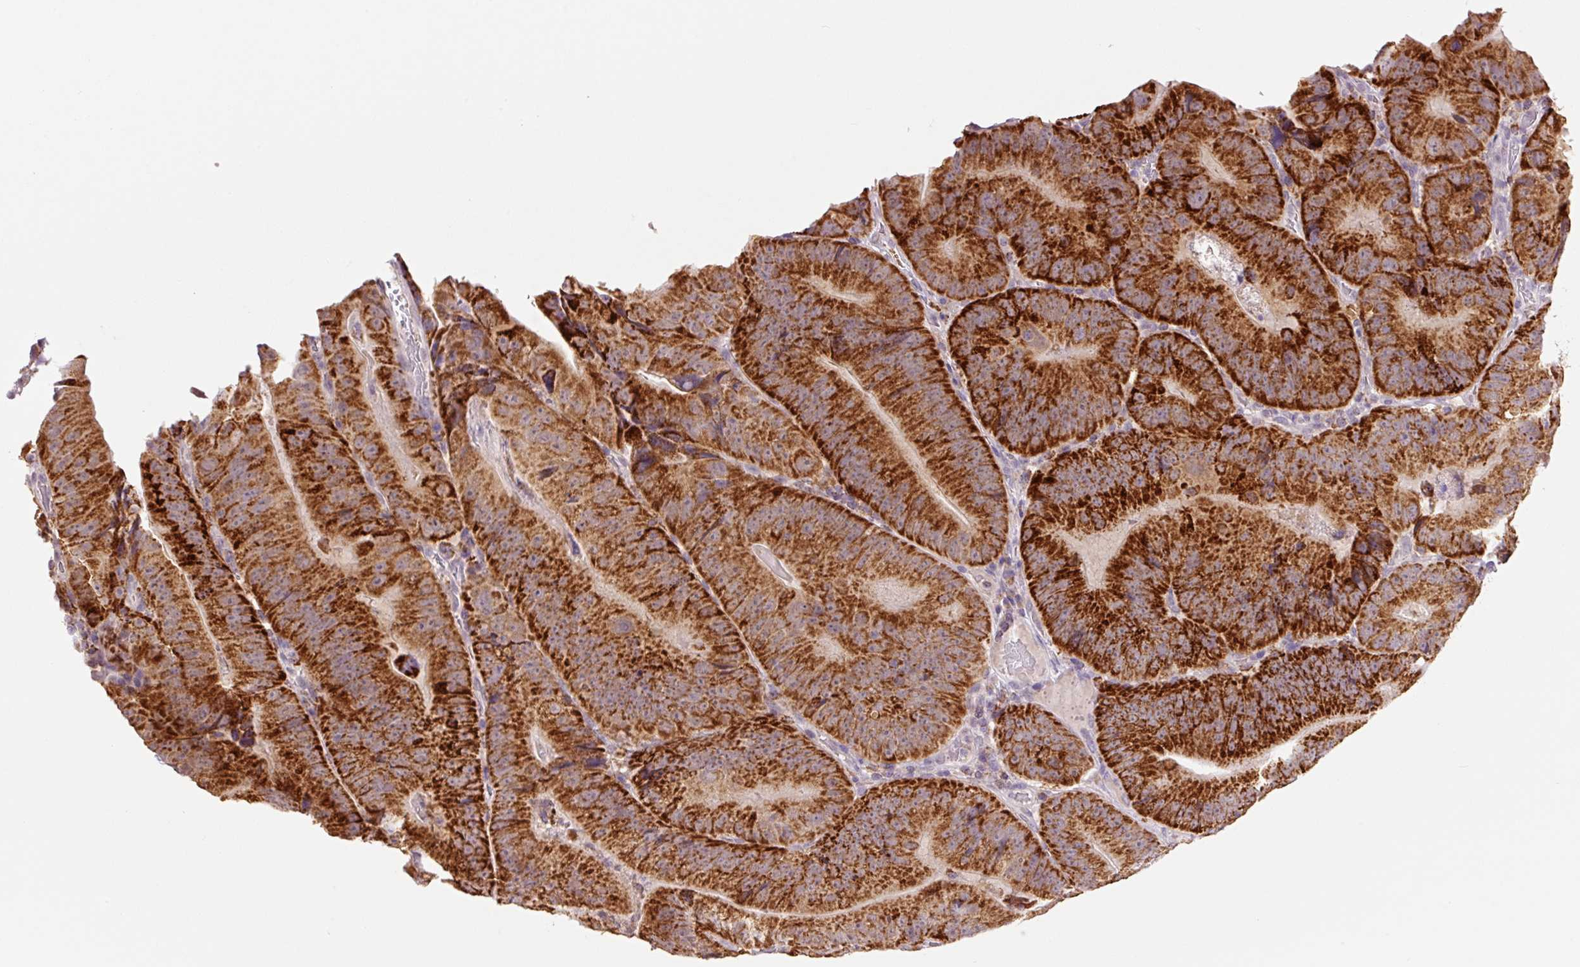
{"staining": {"intensity": "strong", "quantity": ">75%", "location": "cytoplasmic/membranous"}, "tissue": "colorectal cancer", "cell_type": "Tumor cells", "image_type": "cancer", "snomed": [{"axis": "morphology", "description": "Adenocarcinoma, NOS"}, {"axis": "topography", "description": "Colon"}], "caption": "Immunohistochemical staining of human colorectal adenocarcinoma exhibits high levels of strong cytoplasmic/membranous protein staining in approximately >75% of tumor cells. The protein is stained brown, and the nuclei are stained in blue (DAB IHC with brightfield microscopy, high magnification).", "gene": "PCK2", "patient": {"sex": "female", "age": 86}}